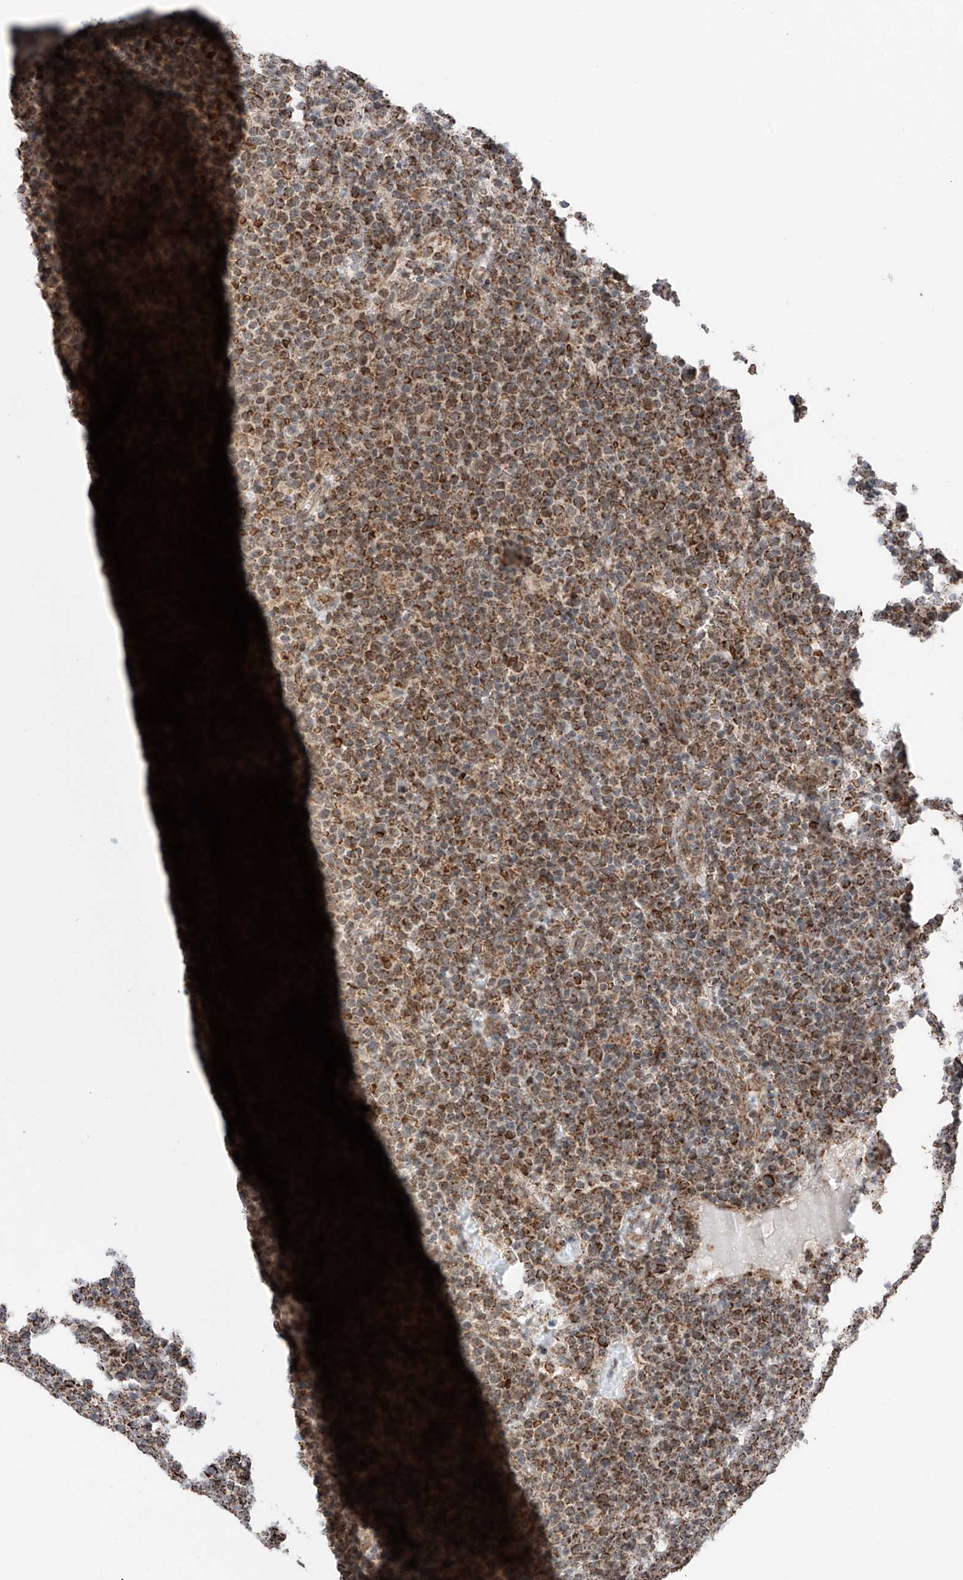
{"staining": {"intensity": "moderate", "quantity": ">75%", "location": "cytoplasmic/membranous"}, "tissue": "lymphoma", "cell_type": "Tumor cells", "image_type": "cancer", "snomed": [{"axis": "morphology", "description": "Malignant lymphoma, non-Hodgkin's type, High grade"}, {"axis": "topography", "description": "Lymph node"}], "caption": "Moderate cytoplasmic/membranous positivity is seen in approximately >75% of tumor cells in malignant lymphoma, non-Hodgkin's type (high-grade). (DAB (3,3'-diaminobenzidine) IHC, brown staining for protein, blue staining for nuclei).", "gene": "ZSCAN29", "patient": {"sex": "male", "age": 61}}